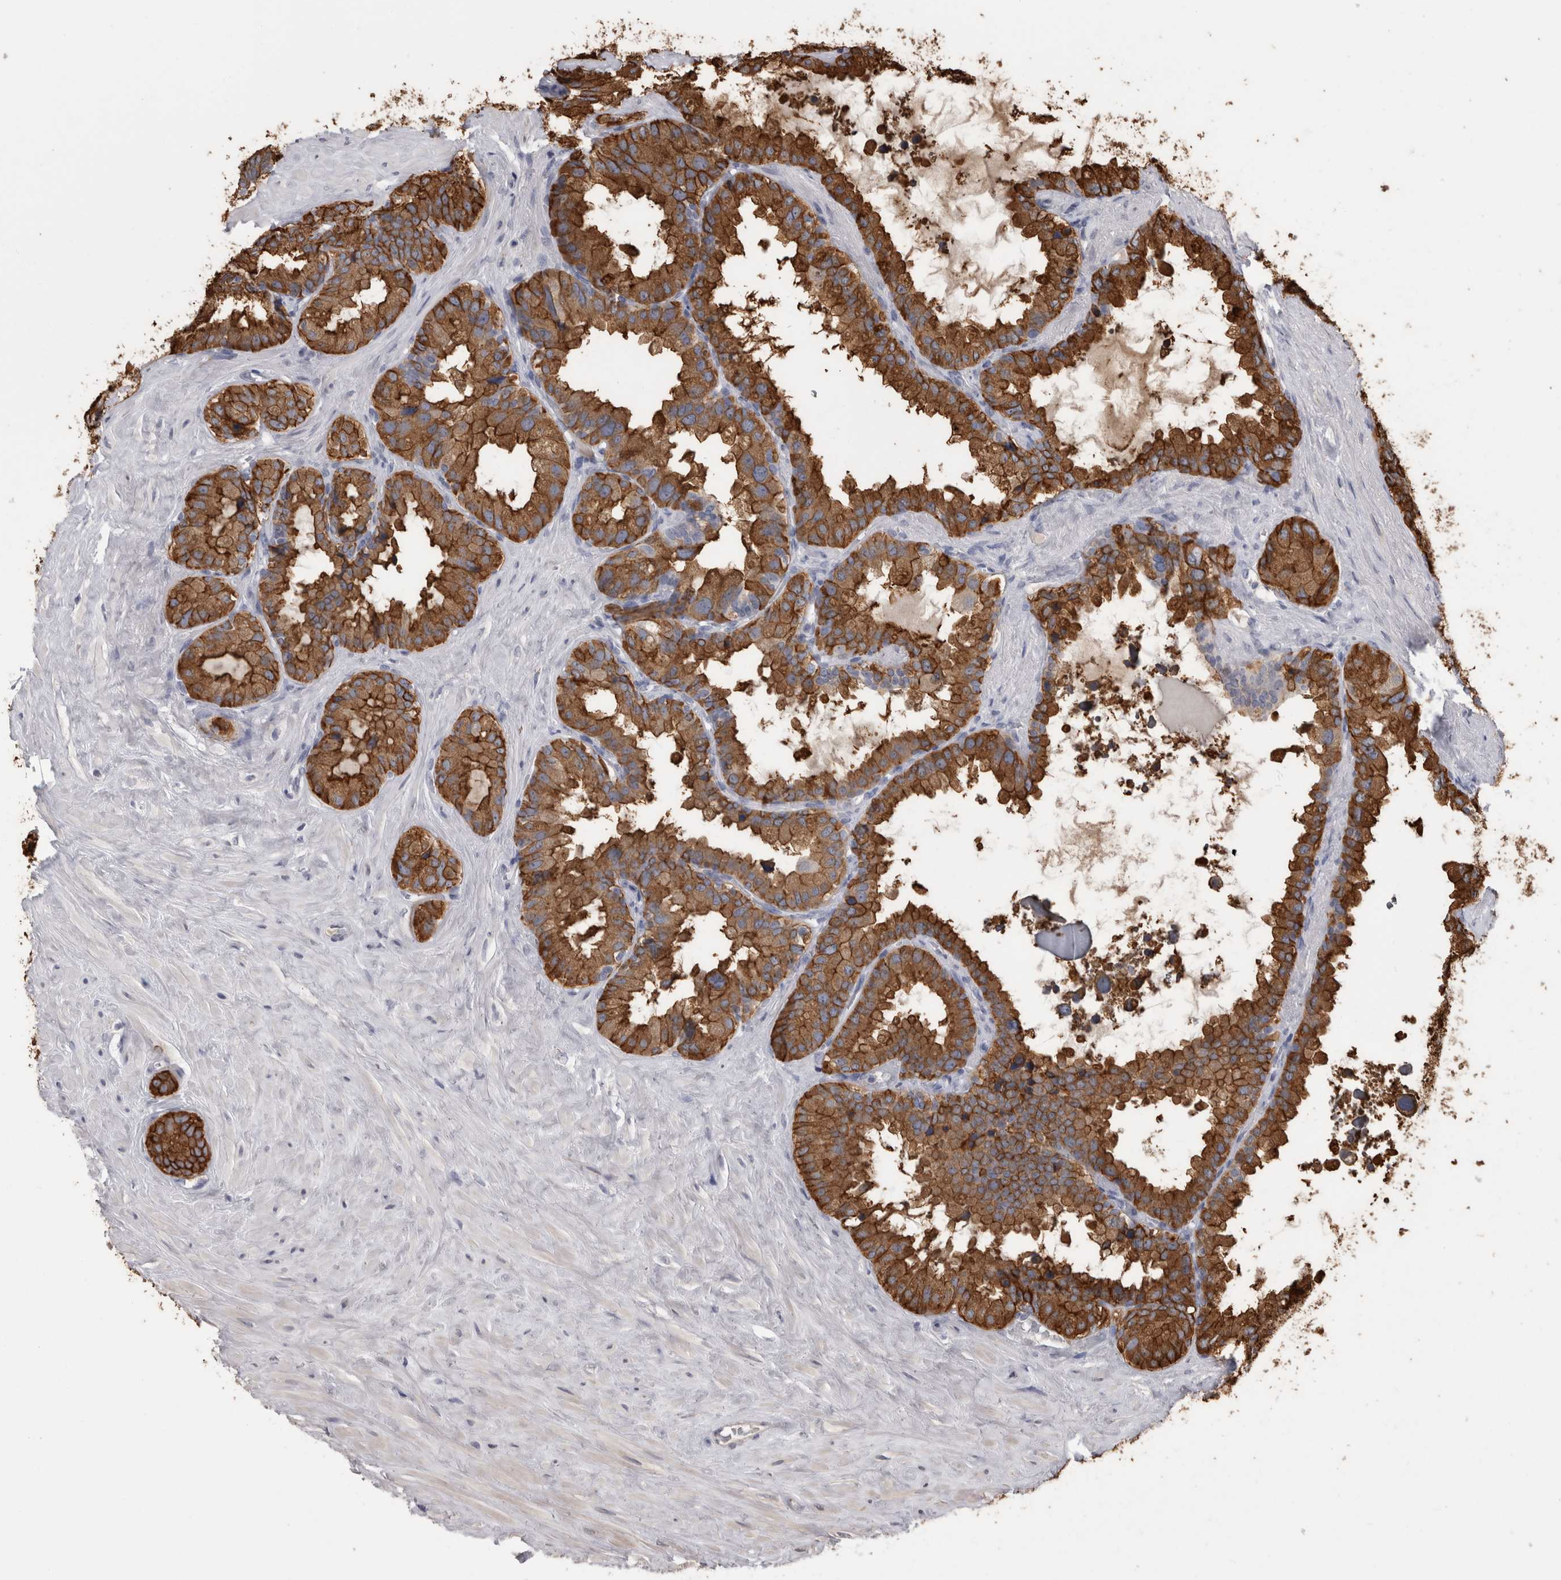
{"staining": {"intensity": "moderate", "quantity": ">75%", "location": "cytoplasmic/membranous"}, "tissue": "seminal vesicle", "cell_type": "Glandular cells", "image_type": "normal", "snomed": [{"axis": "morphology", "description": "Normal tissue, NOS"}, {"axis": "topography", "description": "Seminal veicle"}], "caption": "Glandular cells reveal moderate cytoplasmic/membranous staining in about >75% of cells in benign seminal vesicle.", "gene": "ANXA13", "patient": {"sex": "male", "age": 80}}